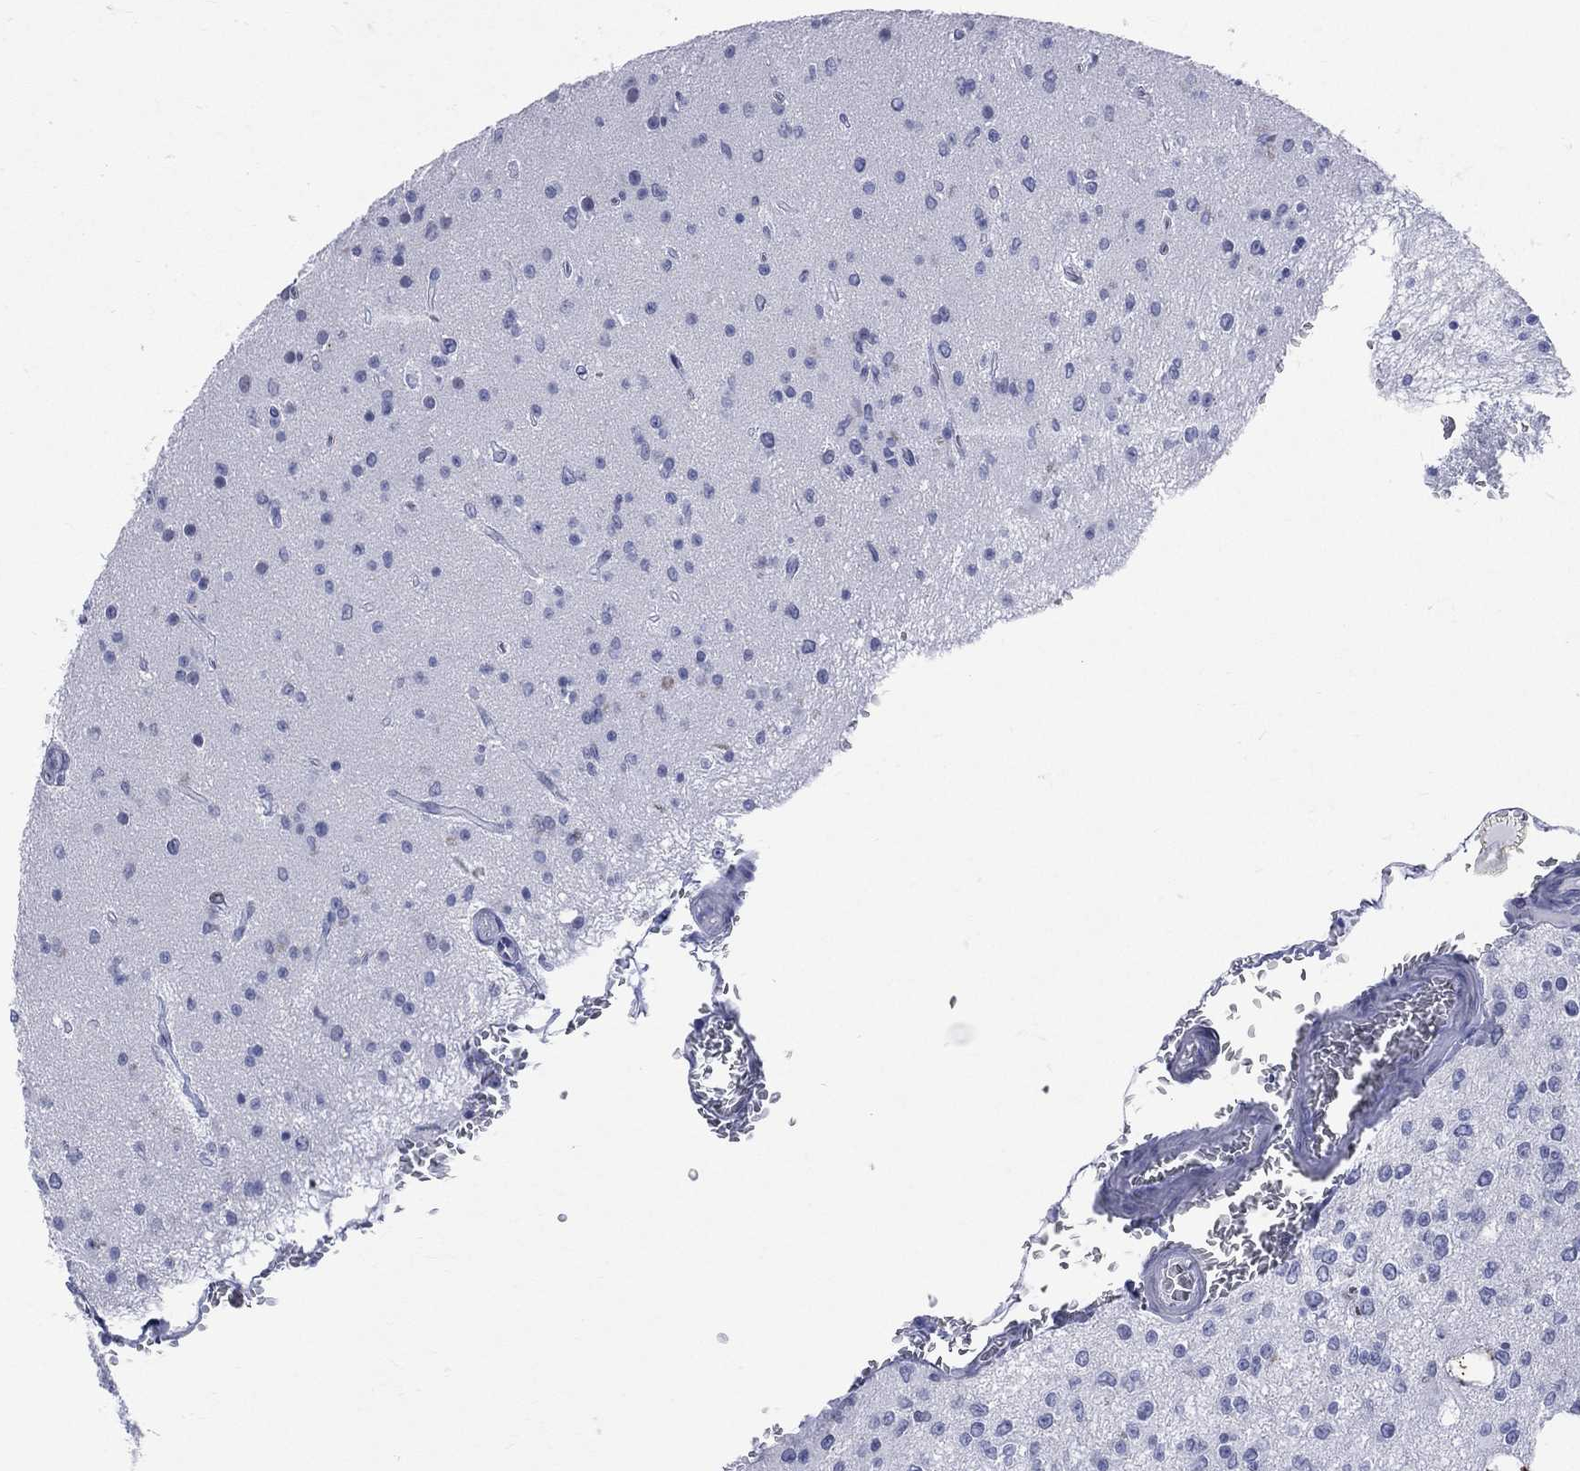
{"staining": {"intensity": "negative", "quantity": "none", "location": "none"}, "tissue": "glioma", "cell_type": "Tumor cells", "image_type": "cancer", "snomed": [{"axis": "morphology", "description": "Glioma, malignant, Low grade"}, {"axis": "topography", "description": "Brain"}], "caption": "Malignant low-grade glioma was stained to show a protein in brown. There is no significant positivity in tumor cells.", "gene": "MLLT10", "patient": {"sex": "female", "age": 45}}